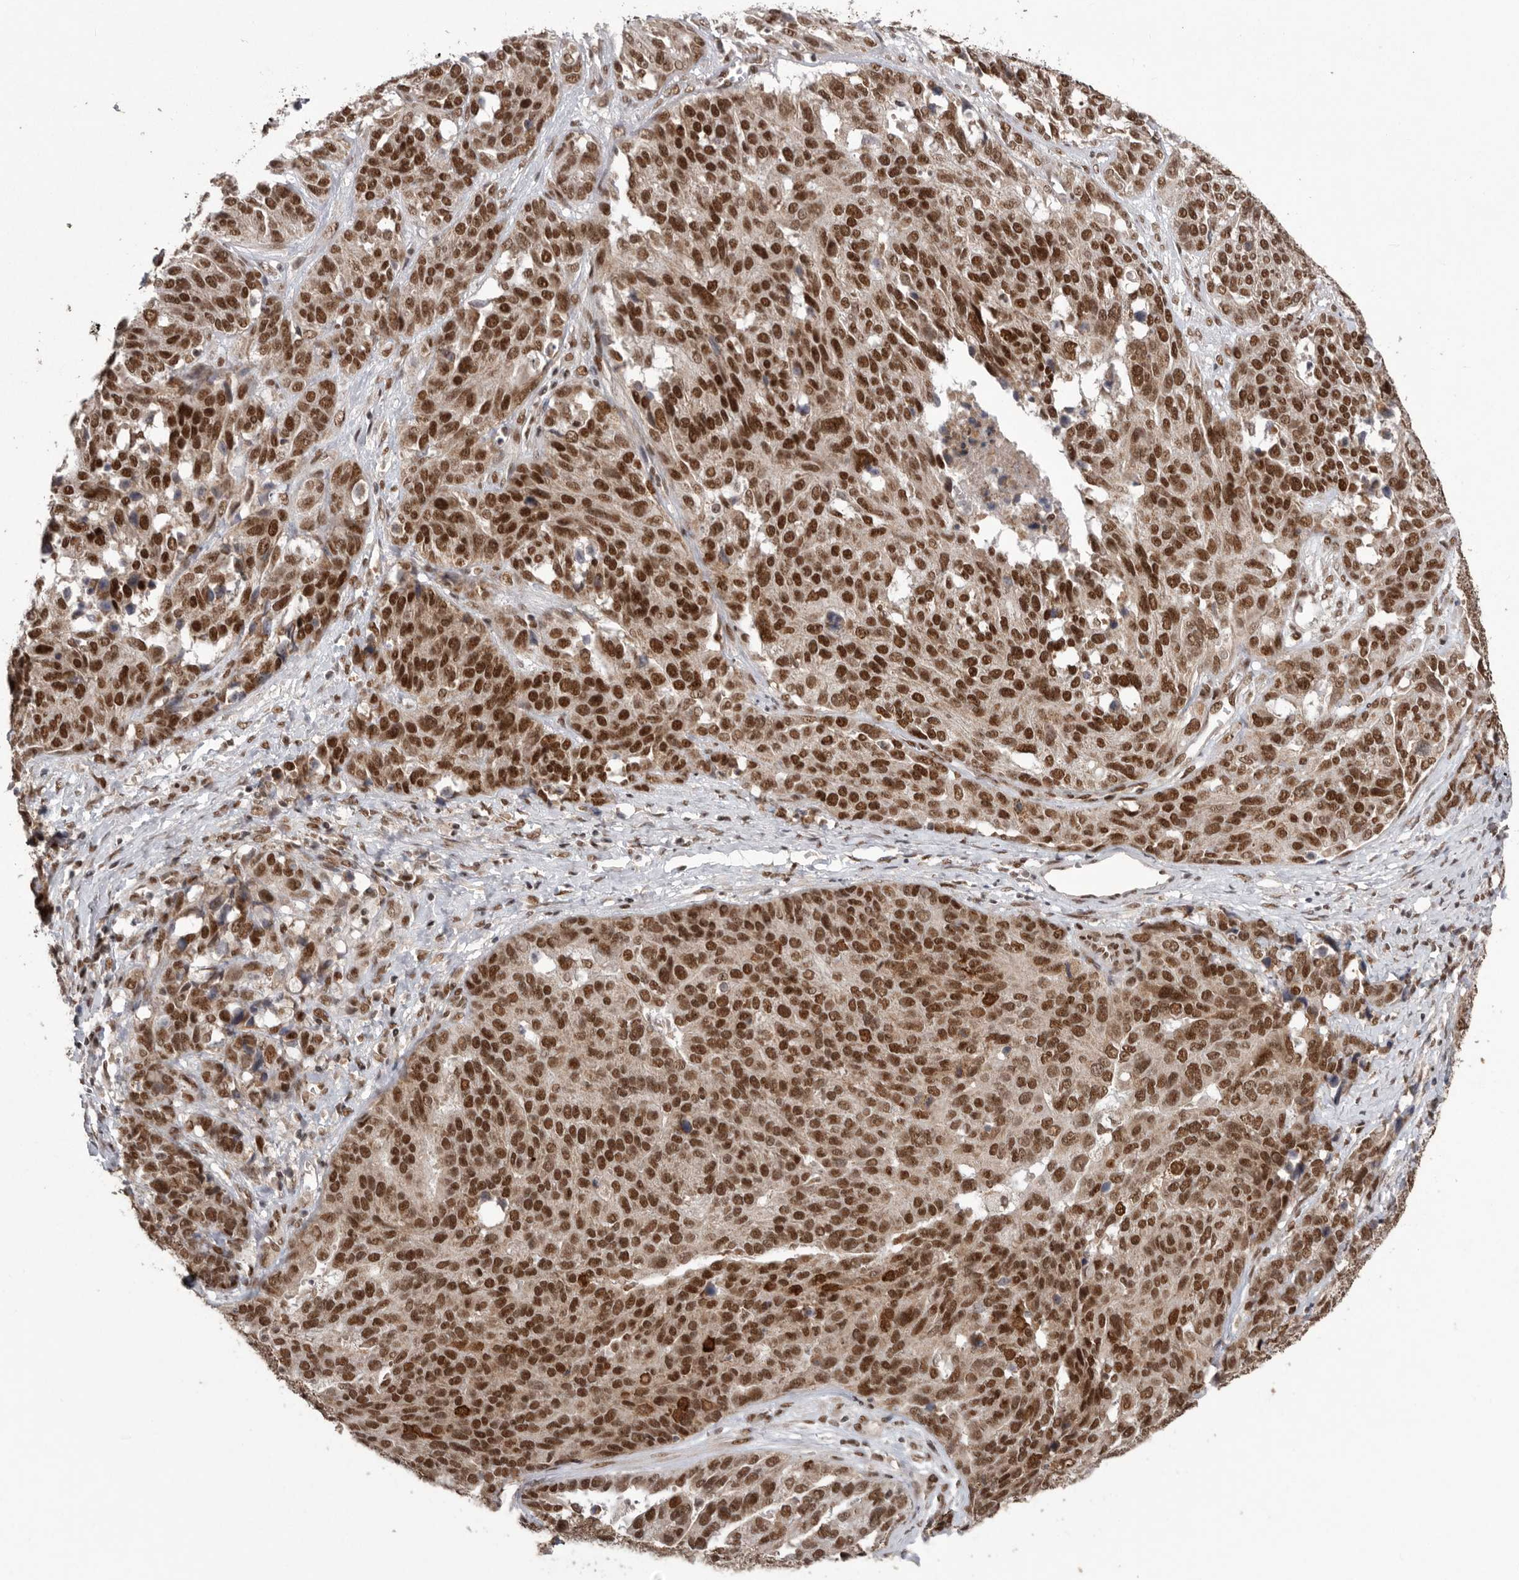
{"staining": {"intensity": "strong", "quantity": ">75%", "location": "cytoplasmic/membranous,nuclear"}, "tissue": "ovarian cancer", "cell_type": "Tumor cells", "image_type": "cancer", "snomed": [{"axis": "morphology", "description": "Cystadenocarcinoma, serous, NOS"}, {"axis": "topography", "description": "Ovary"}], "caption": "Protein staining reveals strong cytoplasmic/membranous and nuclear expression in approximately >75% of tumor cells in ovarian cancer.", "gene": "PPP1R10", "patient": {"sex": "female", "age": 44}}